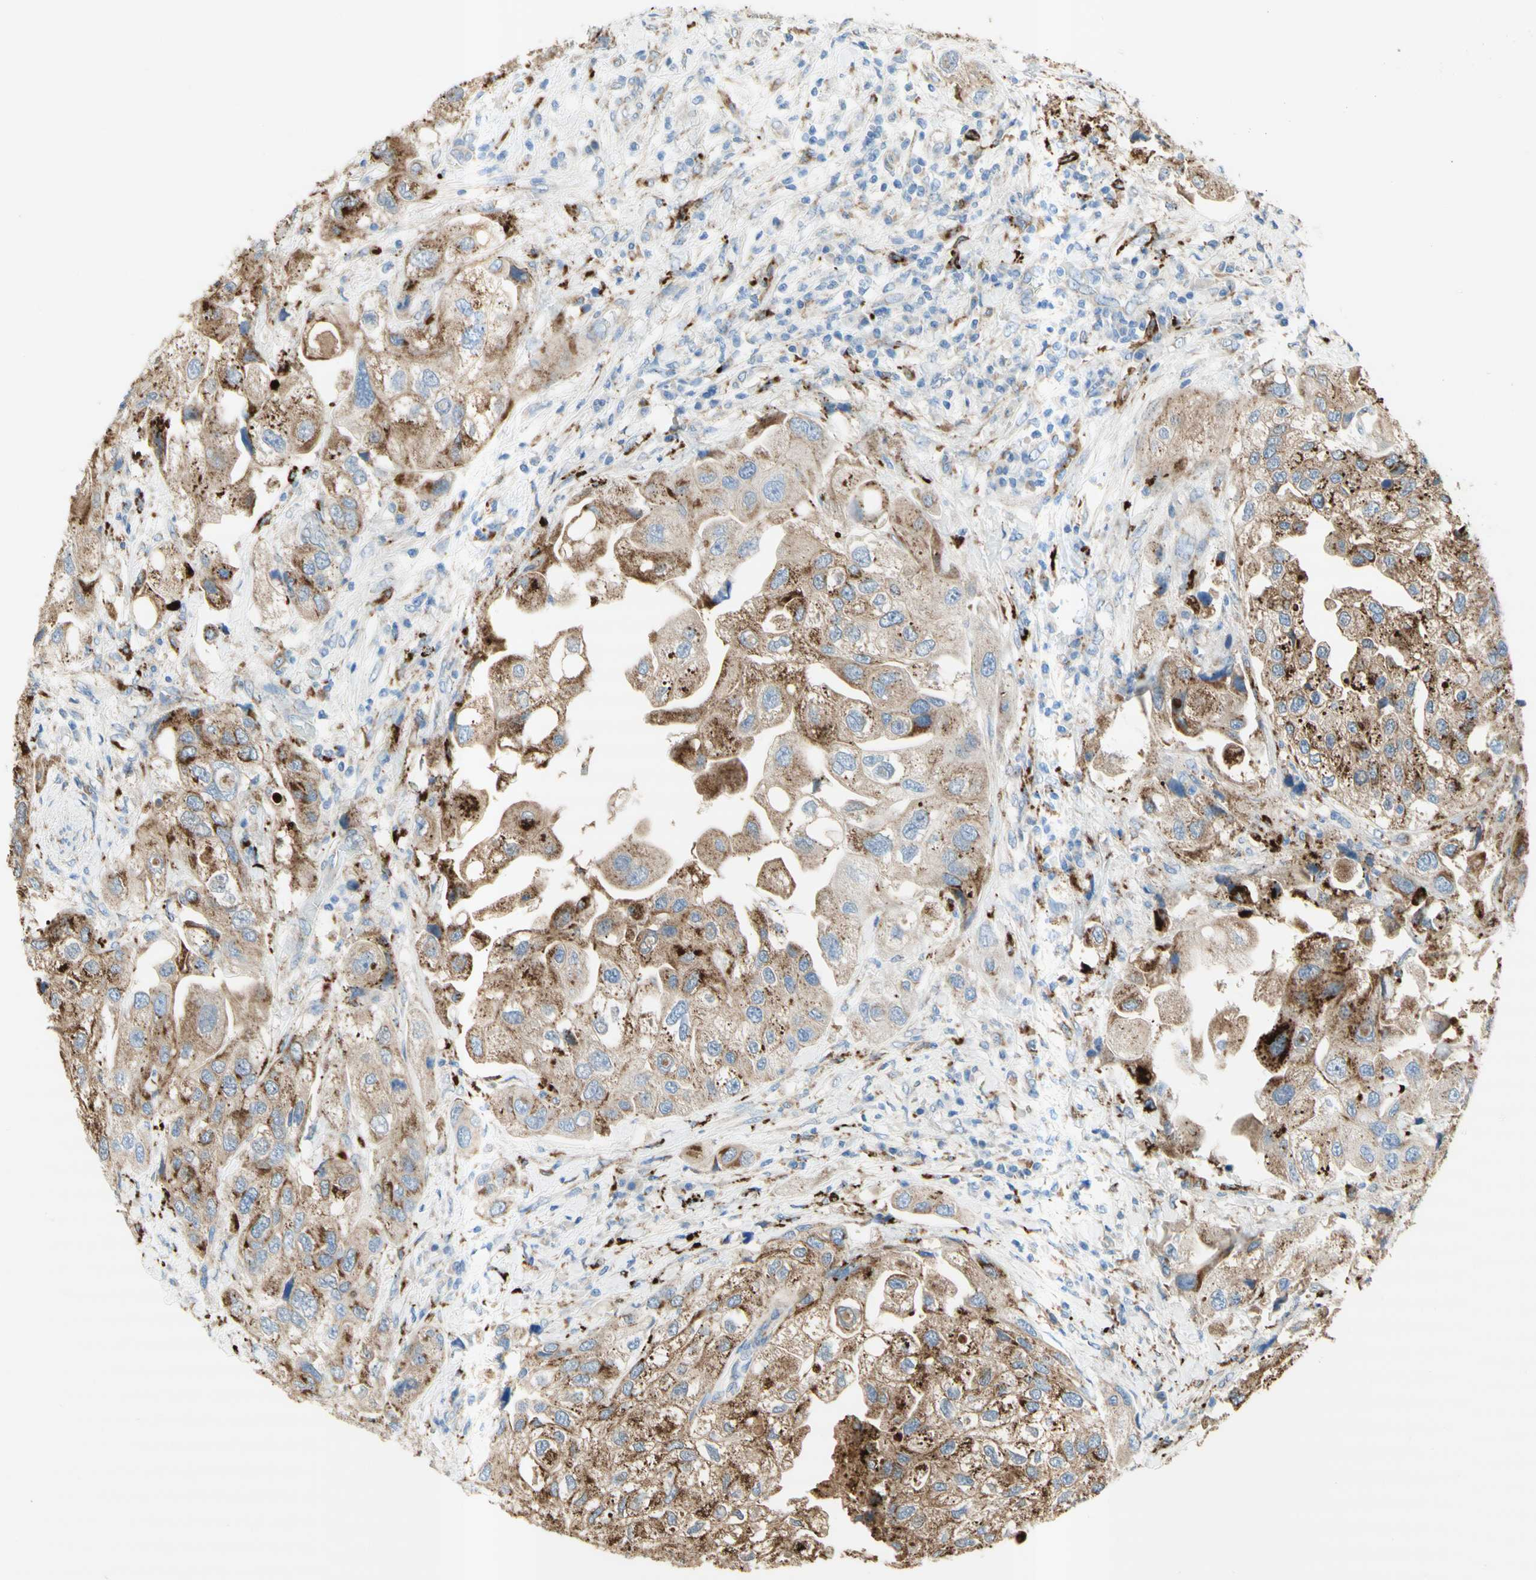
{"staining": {"intensity": "moderate", "quantity": ">75%", "location": "cytoplasmic/membranous"}, "tissue": "urothelial cancer", "cell_type": "Tumor cells", "image_type": "cancer", "snomed": [{"axis": "morphology", "description": "Urothelial carcinoma, High grade"}, {"axis": "topography", "description": "Urinary bladder"}], "caption": "The photomicrograph reveals staining of urothelial cancer, revealing moderate cytoplasmic/membranous protein expression (brown color) within tumor cells.", "gene": "URB2", "patient": {"sex": "female", "age": 64}}